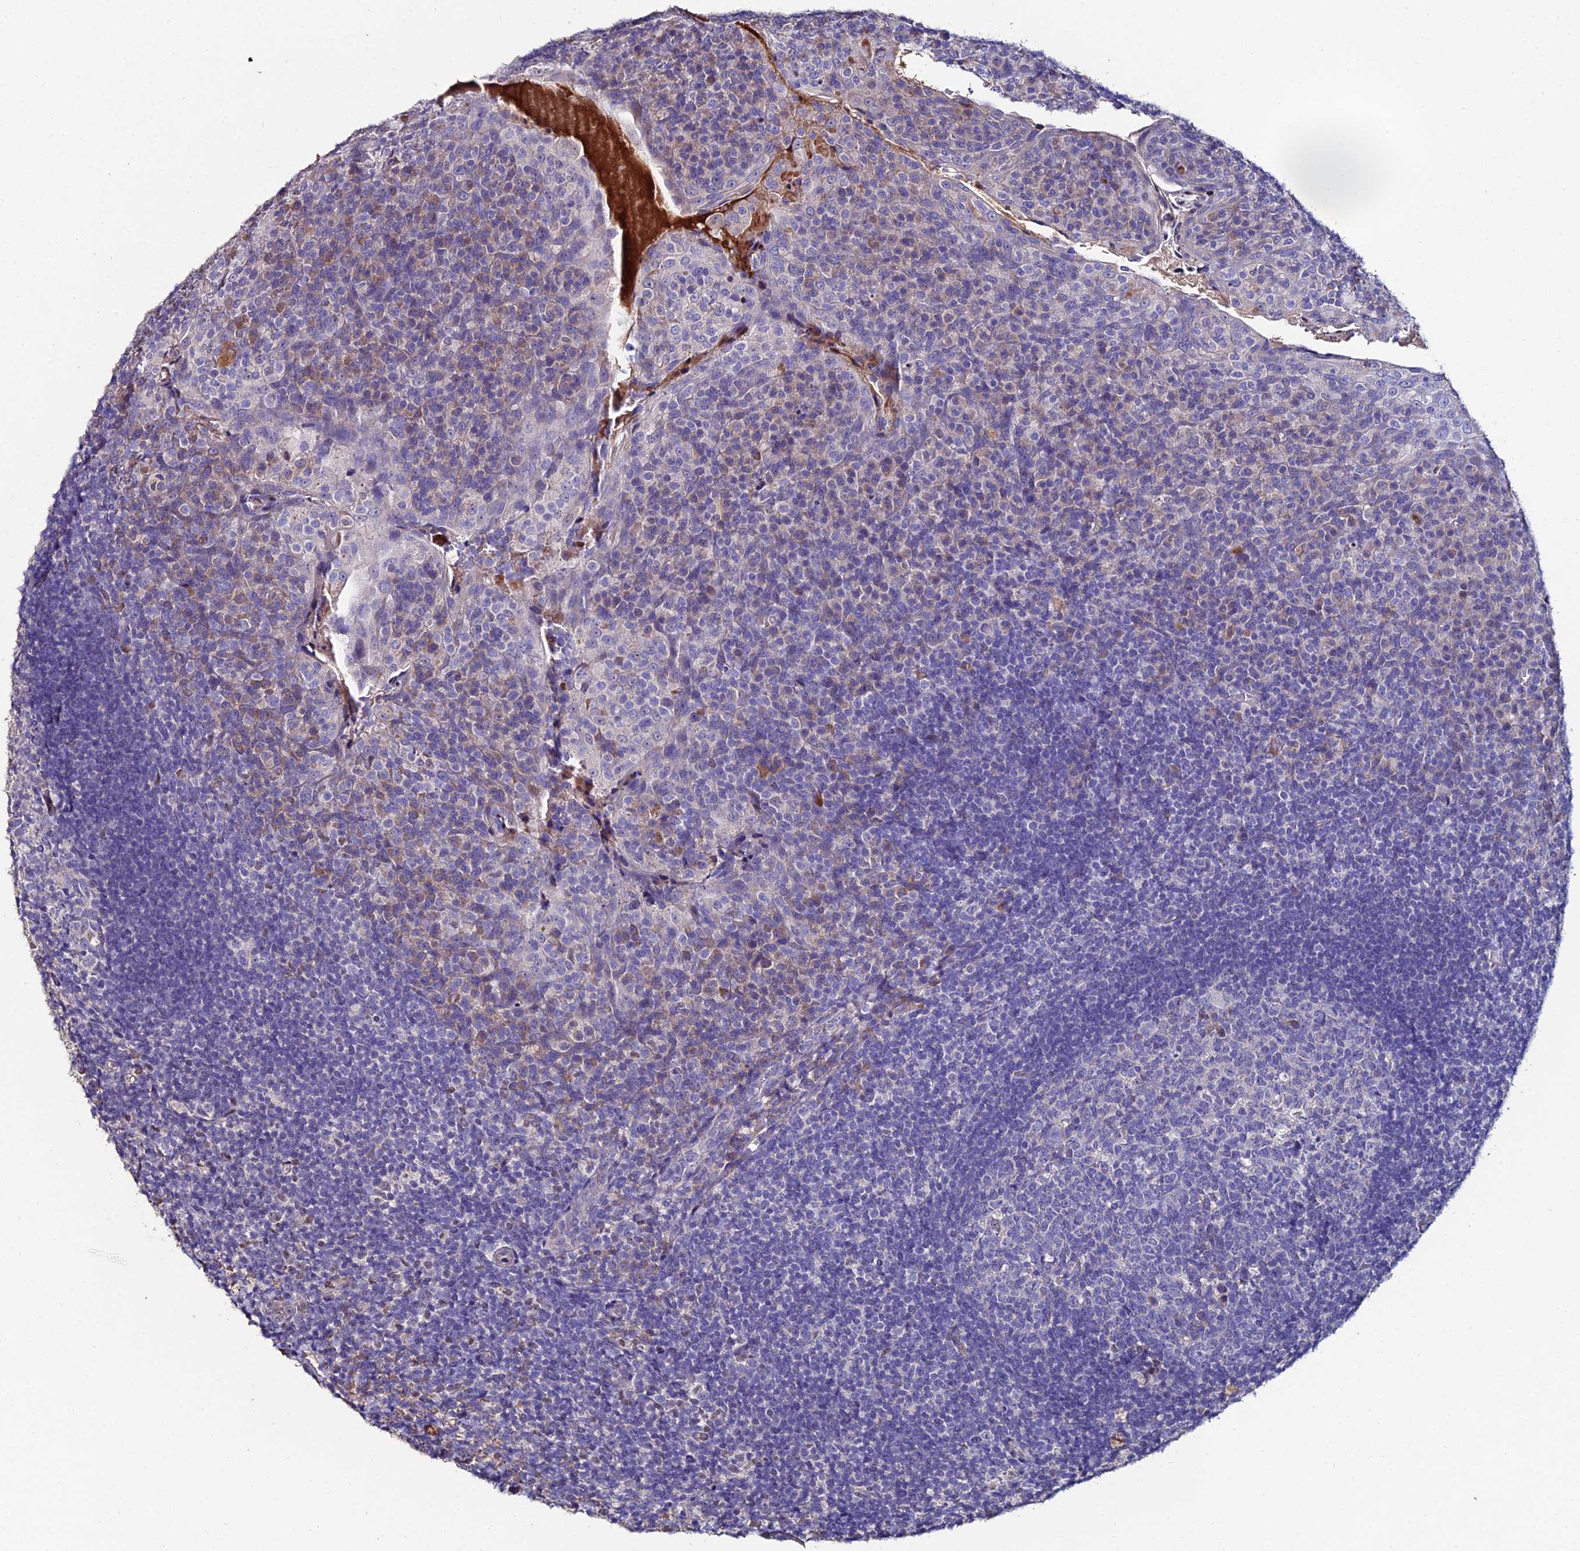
{"staining": {"intensity": "negative", "quantity": "none", "location": "none"}, "tissue": "tonsil", "cell_type": "Germinal center cells", "image_type": "normal", "snomed": [{"axis": "morphology", "description": "Normal tissue, NOS"}, {"axis": "topography", "description": "Tonsil"}], "caption": "The image displays no significant positivity in germinal center cells of tonsil. (IHC, brightfield microscopy, high magnification).", "gene": "ESRRG", "patient": {"sex": "male", "age": 17}}